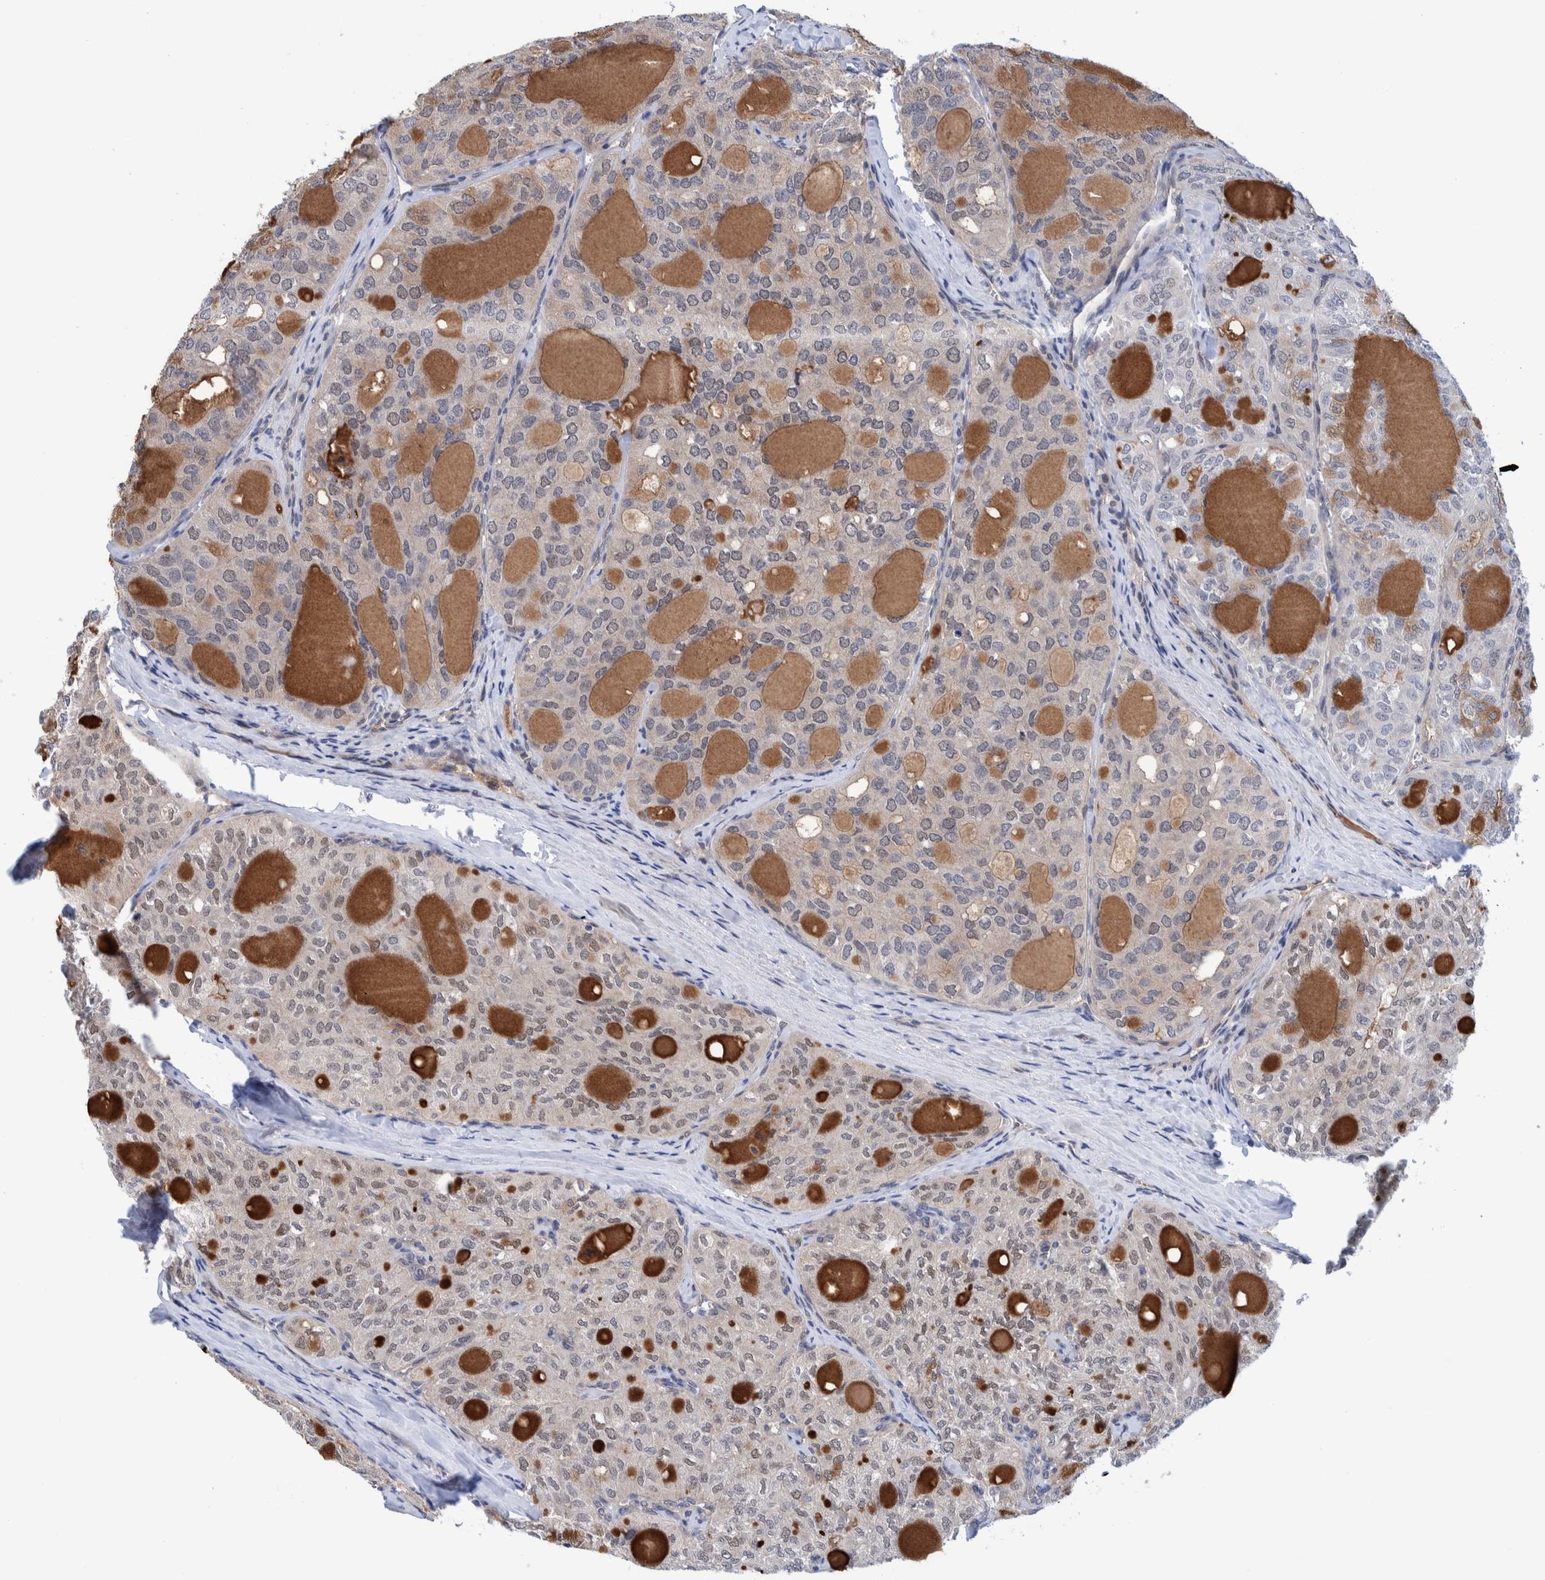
{"staining": {"intensity": "weak", "quantity": "25%-75%", "location": "nuclear"}, "tissue": "thyroid cancer", "cell_type": "Tumor cells", "image_type": "cancer", "snomed": [{"axis": "morphology", "description": "Follicular adenoma carcinoma, NOS"}, {"axis": "topography", "description": "Thyroid gland"}], "caption": "Brown immunohistochemical staining in follicular adenoma carcinoma (thyroid) displays weak nuclear positivity in about 25%-75% of tumor cells.", "gene": "PFAS", "patient": {"sex": "male", "age": 75}}